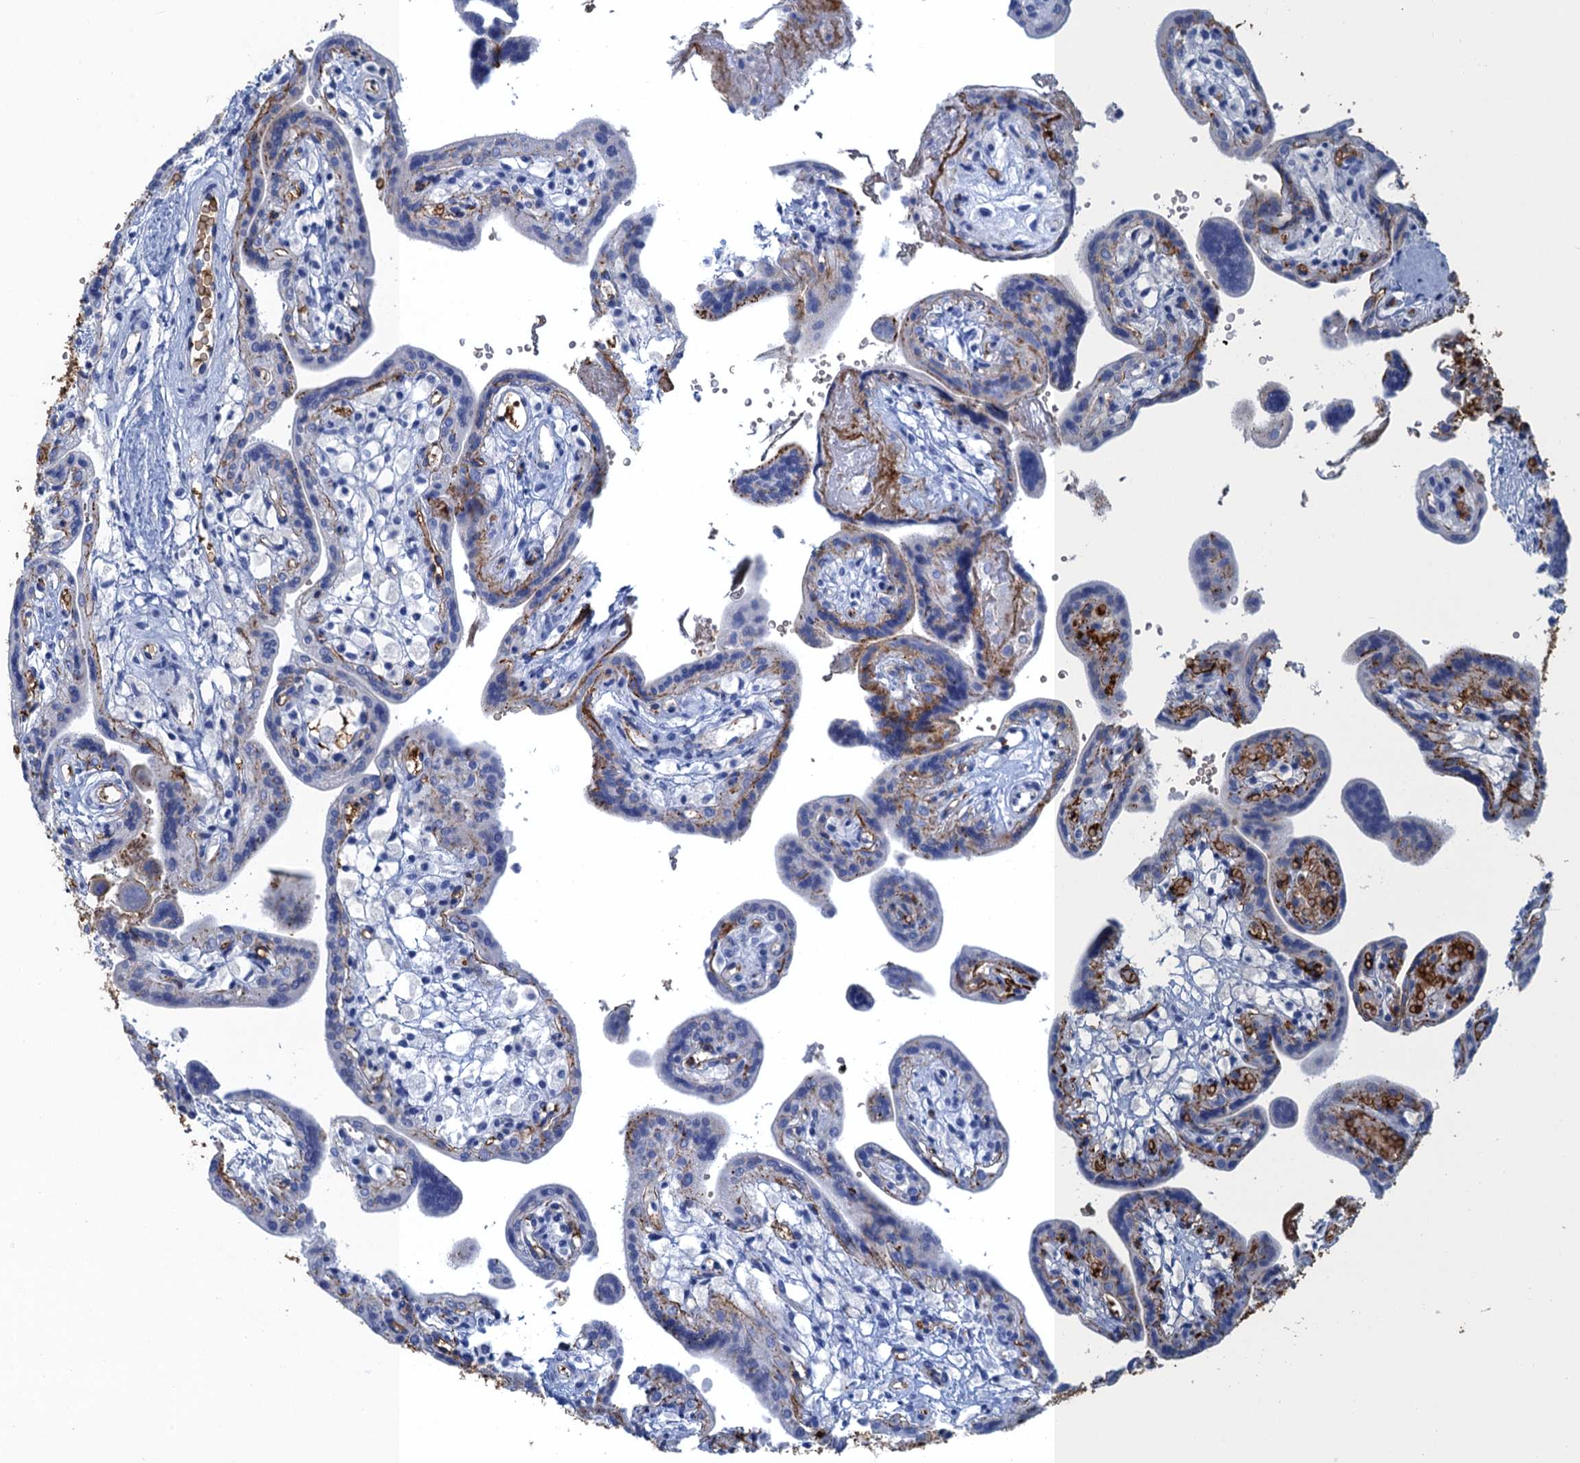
{"staining": {"intensity": "strong", "quantity": "25%-75%", "location": "cytoplasmic/membranous"}, "tissue": "placenta", "cell_type": "Trophoblastic cells", "image_type": "normal", "snomed": [{"axis": "morphology", "description": "Normal tissue, NOS"}, {"axis": "topography", "description": "Placenta"}], "caption": "Protein expression analysis of benign placenta reveals strong cytoplasmic/membranous positivity in approximately 25%-75% of trophoblastic cells.", "gene": "MYADML2", "patient": {"sex": "female", "age": 37}}